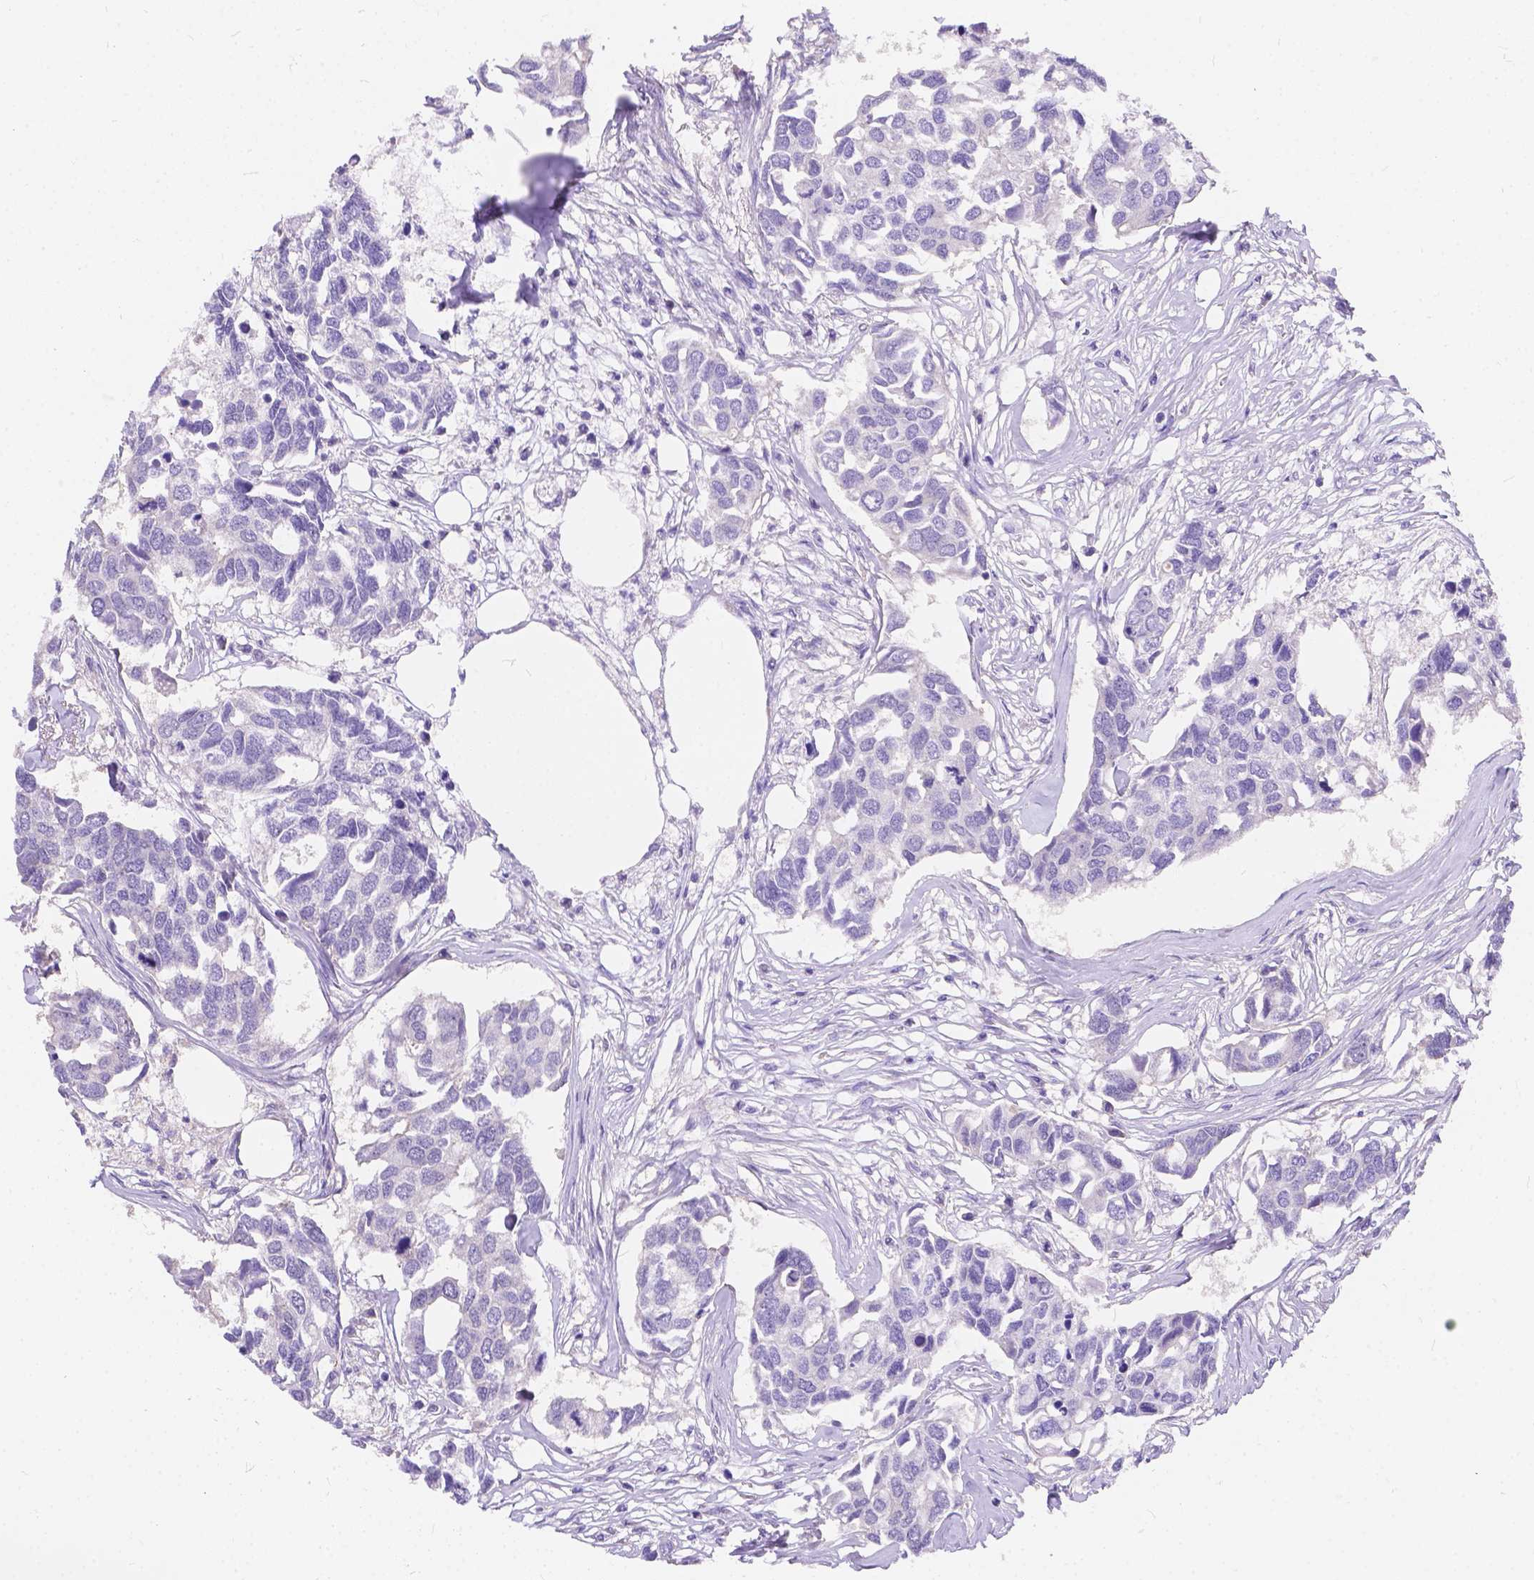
{"staining": {"intensity": "negative", "quantity": "none", "location": "none"}, "tissue": "breast cancer", "cell_type": "Tumor cells", "image_type": "cancer", "snomed": [{"axis": "morphology", "description": "Duct carcinoma"}, {"axis": "topography", "description": "Breast"}], "caption": "Breast cancer was stained to show a protein in brown. There is no significant positivity in tumor cells.", "gene": "DLEC1", "patient": {"sex": "female", "age": 83}}